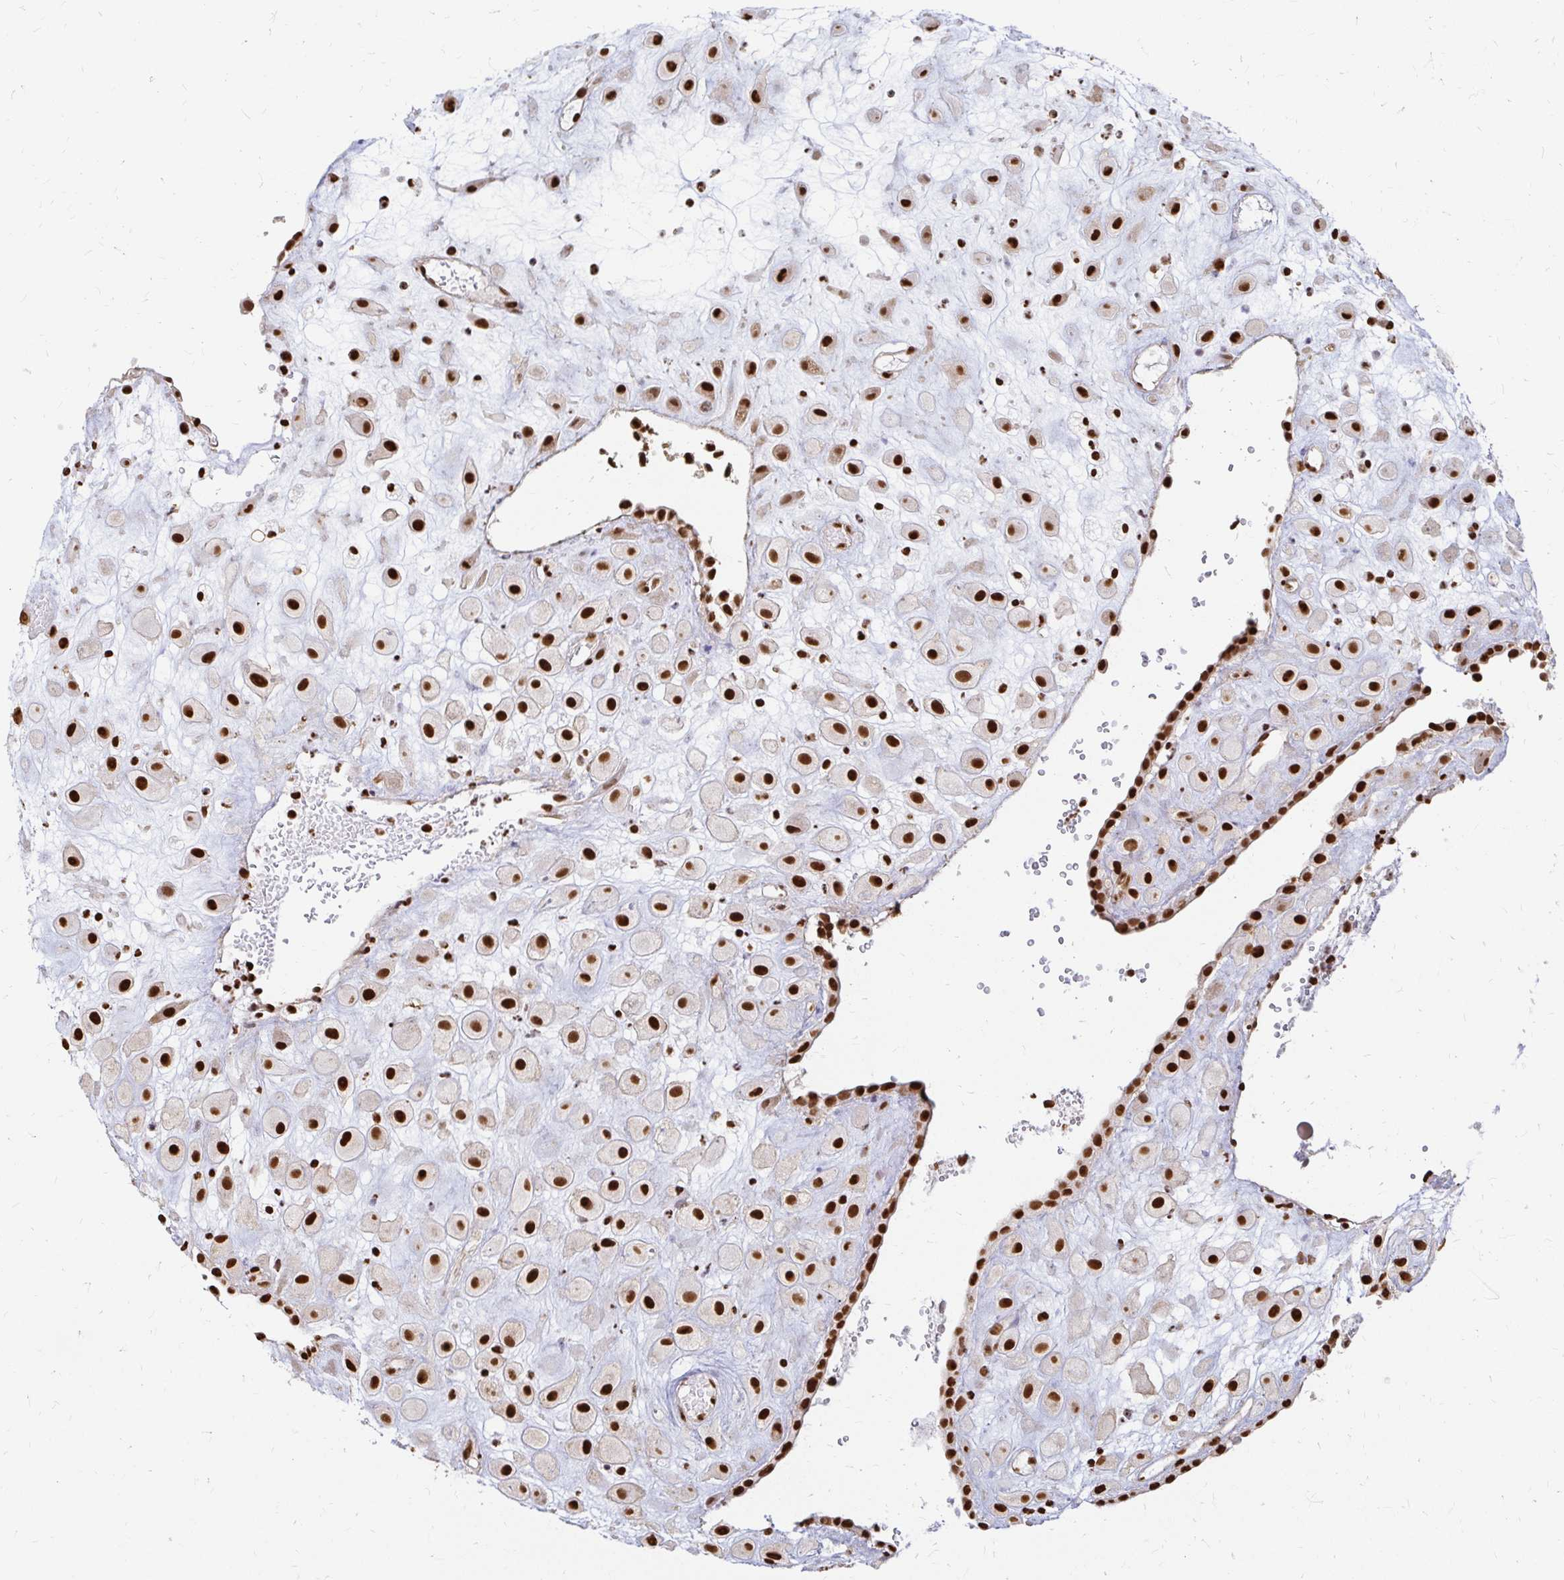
{"staining": {"intensity": "strong", "quantity": ">75%", "location": "nuclear"}, "tissue": "placenta", "cell_type": "Decidual cells", "image_type": "normal", "snomed": [{"axis": "morphology", "description": "Normal tissue, NOS"}, {"axis": "topography", "description": "Placenta"}], "caption": "Benign placenta exhibits strong nuclear expression in approximately >75% of decidual cells Nuclei are stained in blue..", "gene": "HNRNPU", "patient": {"sex": "female", "age": 24}}